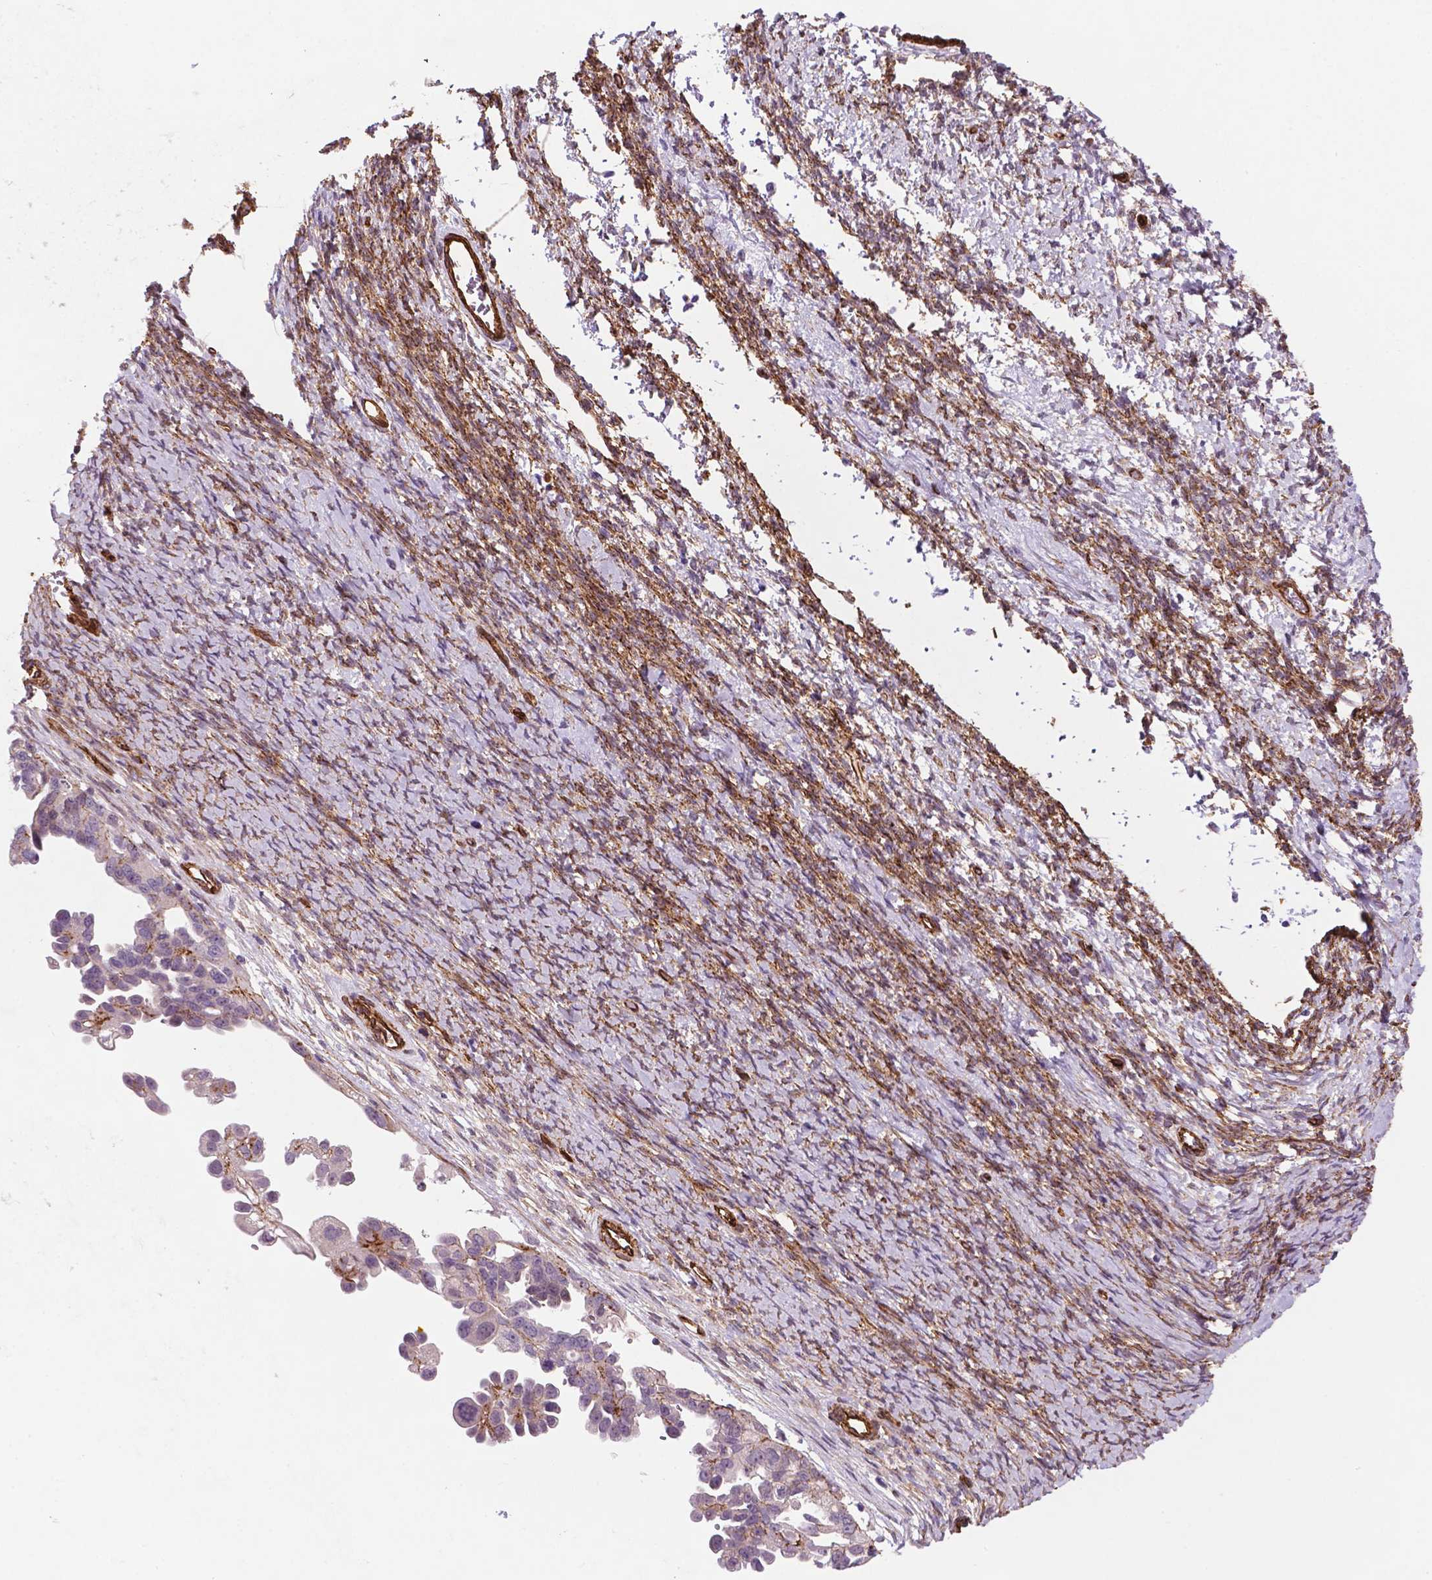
{"staining": {"intensity": "negative", "quantity": "none", "location": "none"}, "tissue": "ovarian cancer", "cell_type": "Tumor cells", "image_type": "cancer", "snomed": [{"axis": "morphology", "description": "Cystadenocarcinoma, serous, NOS"}, {"axis": "topography", "description": "Ovary"}], "caption": "Ovarian serous cystadenocarcinoma was stained to show a protein in brown. There is no significant expression in tumor cells.", "gene": "EGFL8", "patient": {"sex": "female", "age": 53}}